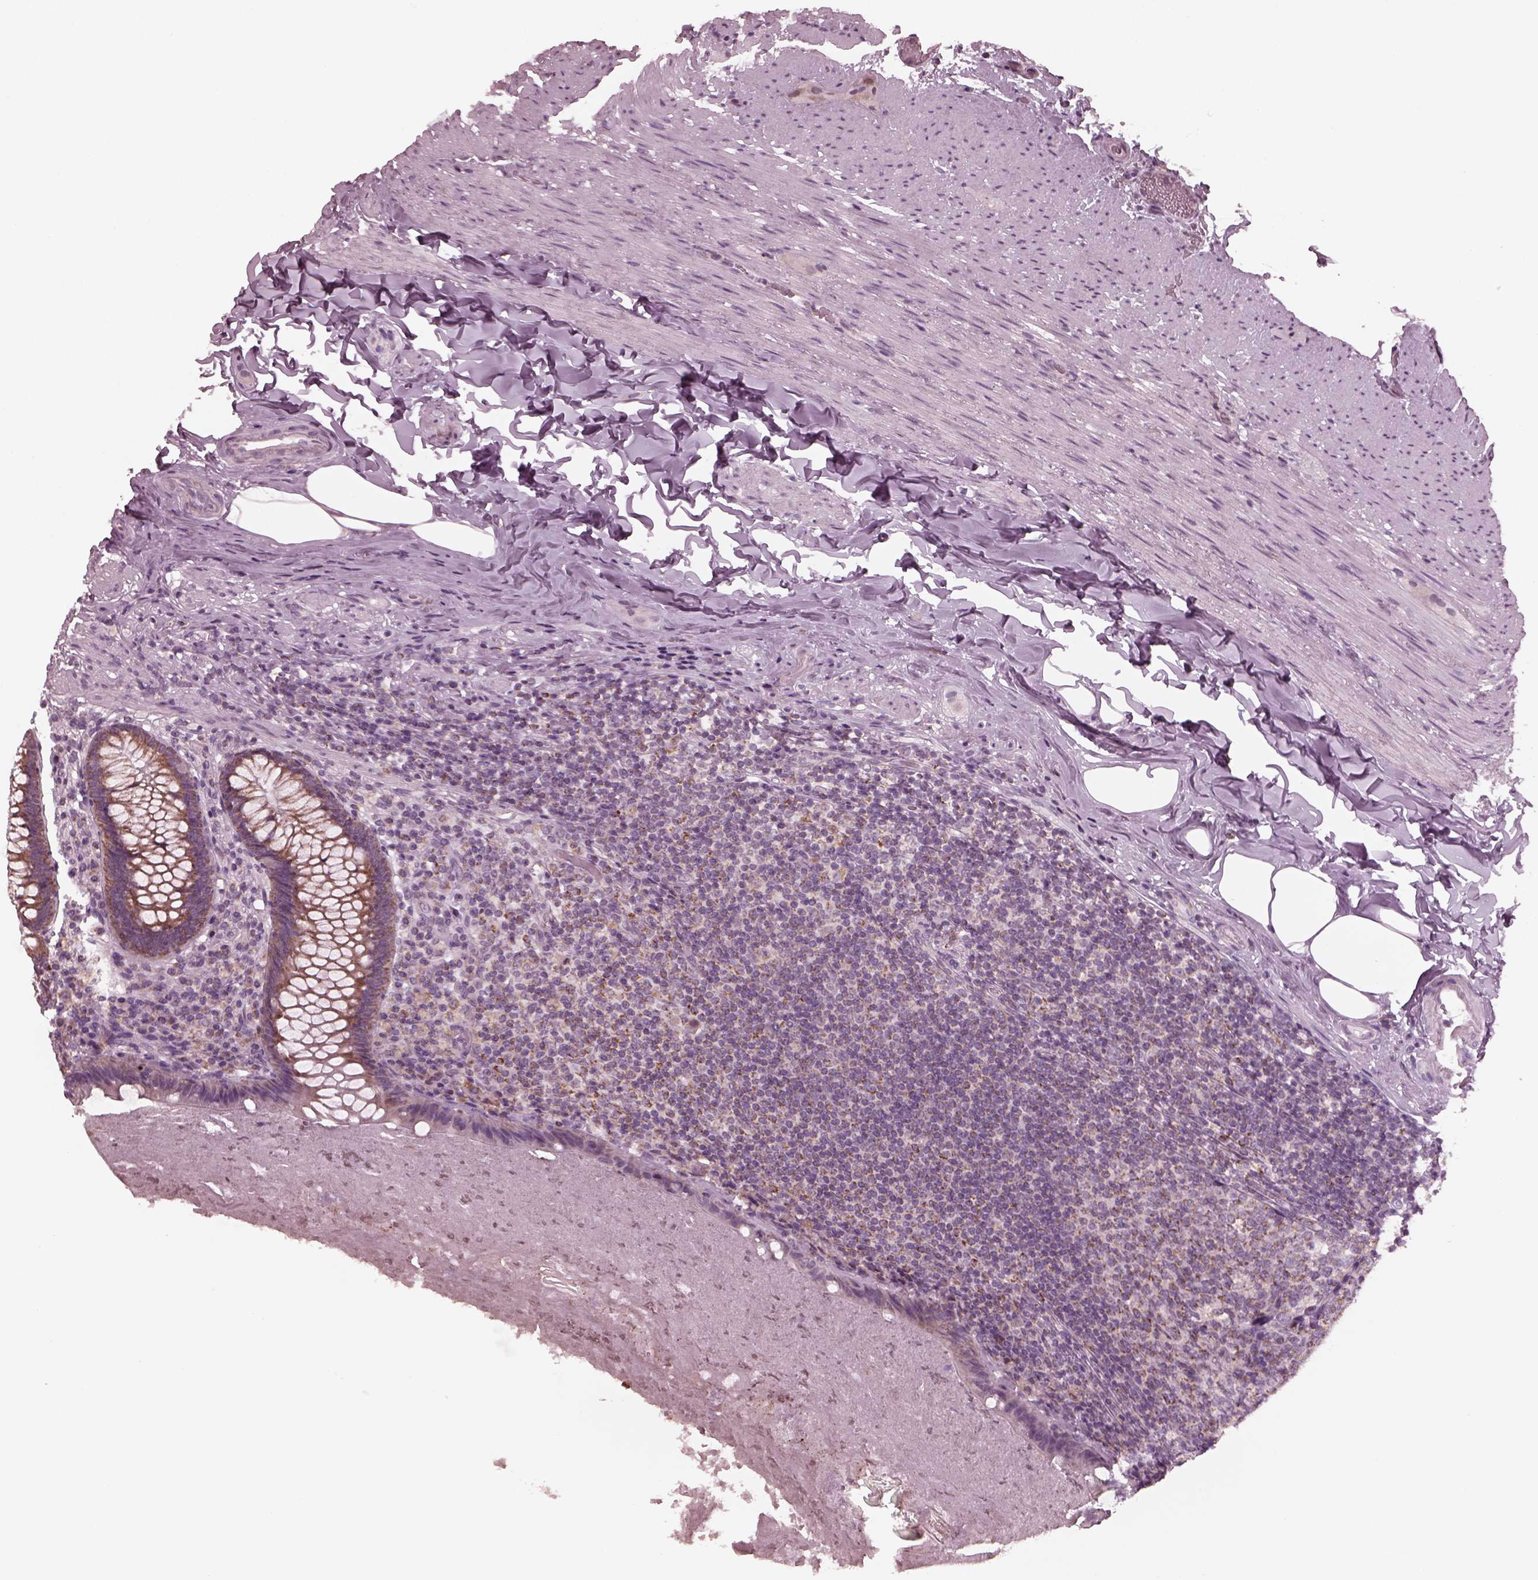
{"staining": {"intensity": "moderate", "quantity": "25%-75%", "location": "cytoplasmic/membranous"}, "tissue": "appendix", "cell_type": "Glandular cells", "image_type": "normal", "snomed": [{"axis": "morphology", "description": "Normal tissue, NOS"}, {"axis": "topography", "description": "Appendix"}], "caption": "There is medium levels of moderate cytoplasmic/membranous expression in glandular cells of benign appendix, as demonstrated by immunohistochemical staining (brown color).", "gene": "CELSR3", "patient": {"sex": "male", "age": 47}}